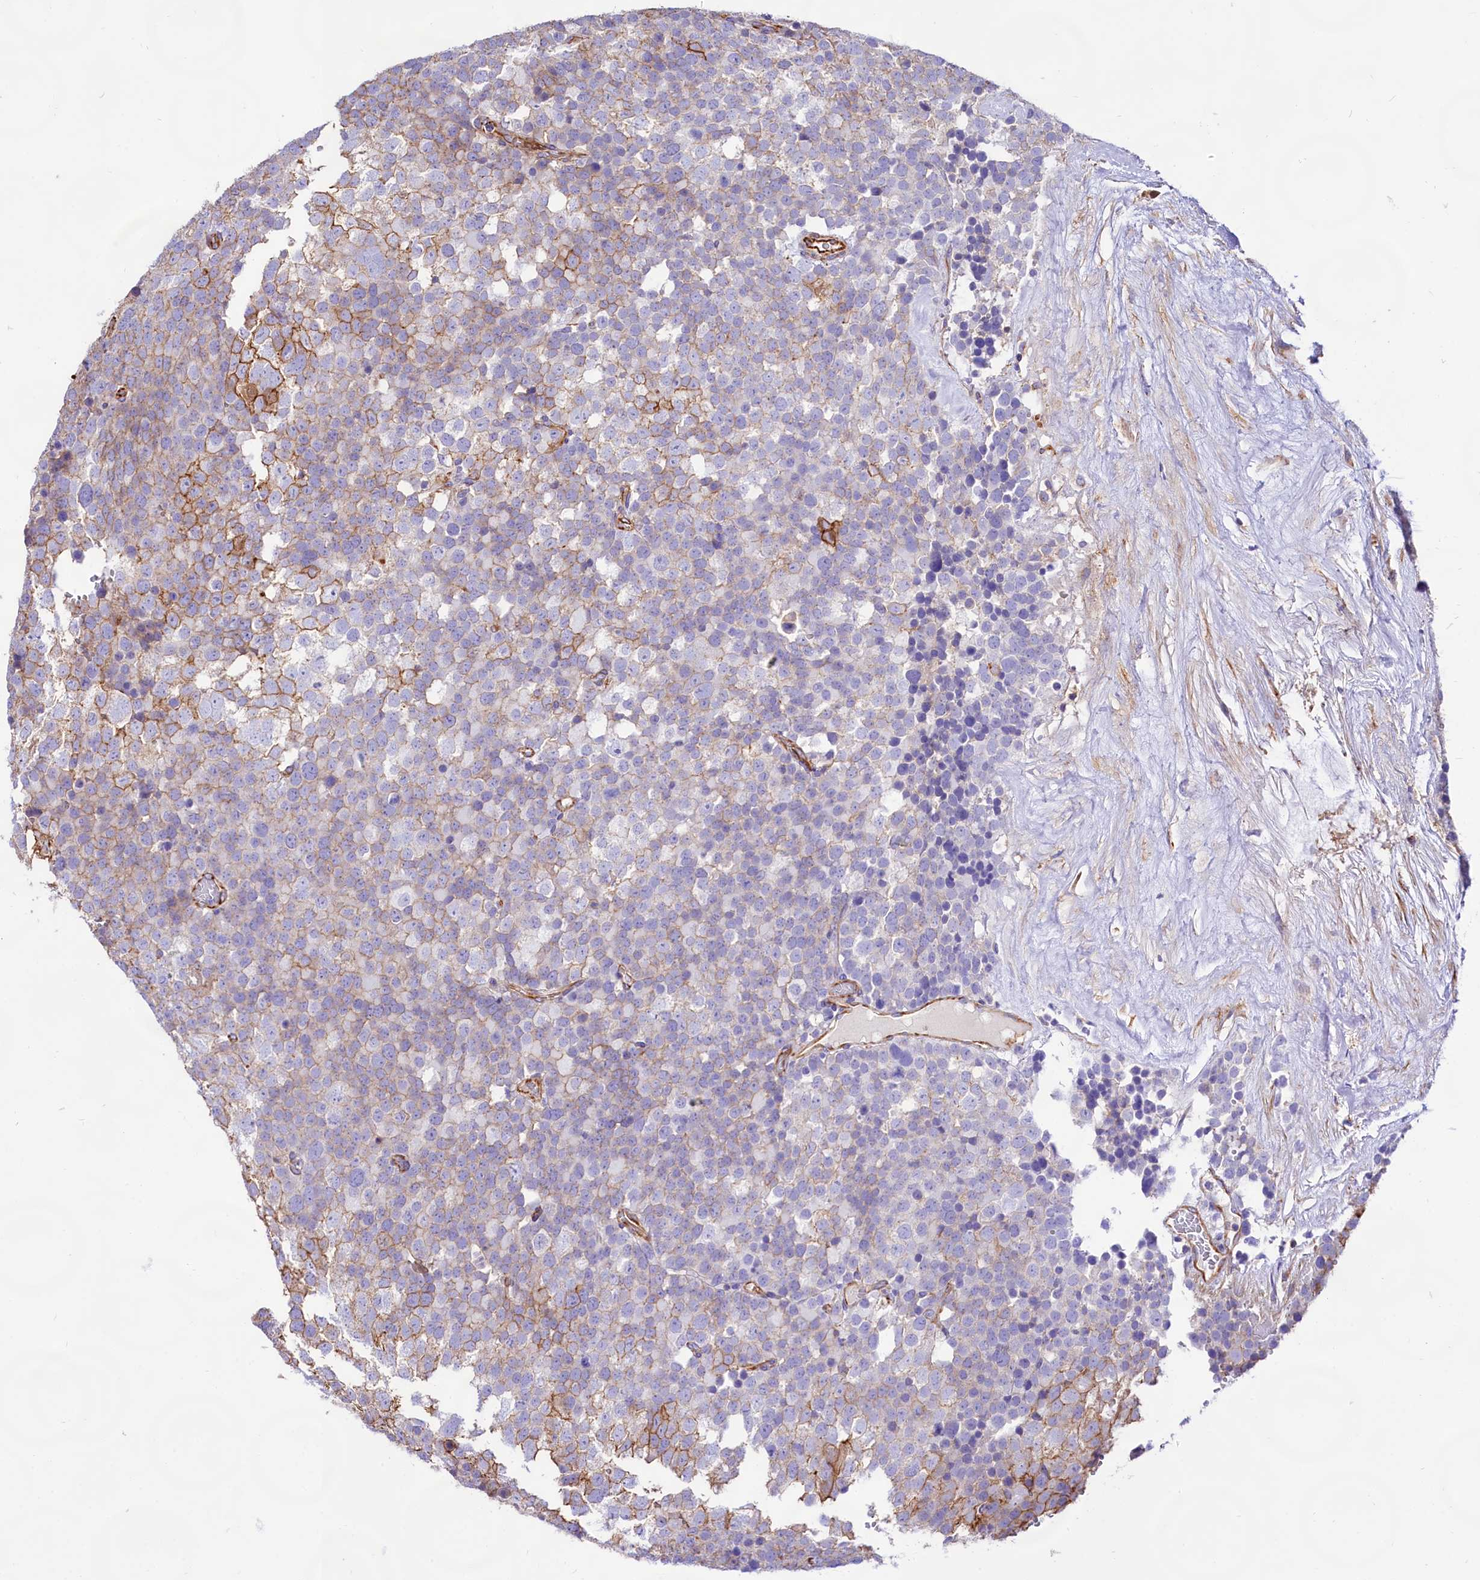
{"staining": {"intensity": "moderate", "quantity": "<25%", "location": "cytoplasmic/membranous"}, "tissue": "testis cancer", "cell_type": "Tumor cells", "image_type": "cancer", "snomed": [{"axis": "morphology", "description": "Seminoma, NOS"}, {"axis": "topography", "description": "Testis"}], "caption": "Immunohistochemistry (IHC) (DAB) staining of human testis cancer shows moderate cytoplasmic/membranous protein positivity in approximately <25% of tumor cells. (Stains: DAB (3,3'-diaminobenzidine) in brown, nuclei in blue, Microscopy: brightfield microscopy at high magnification).", "gene": "CD99", "patient": {"sex": "male", "age": 71}}